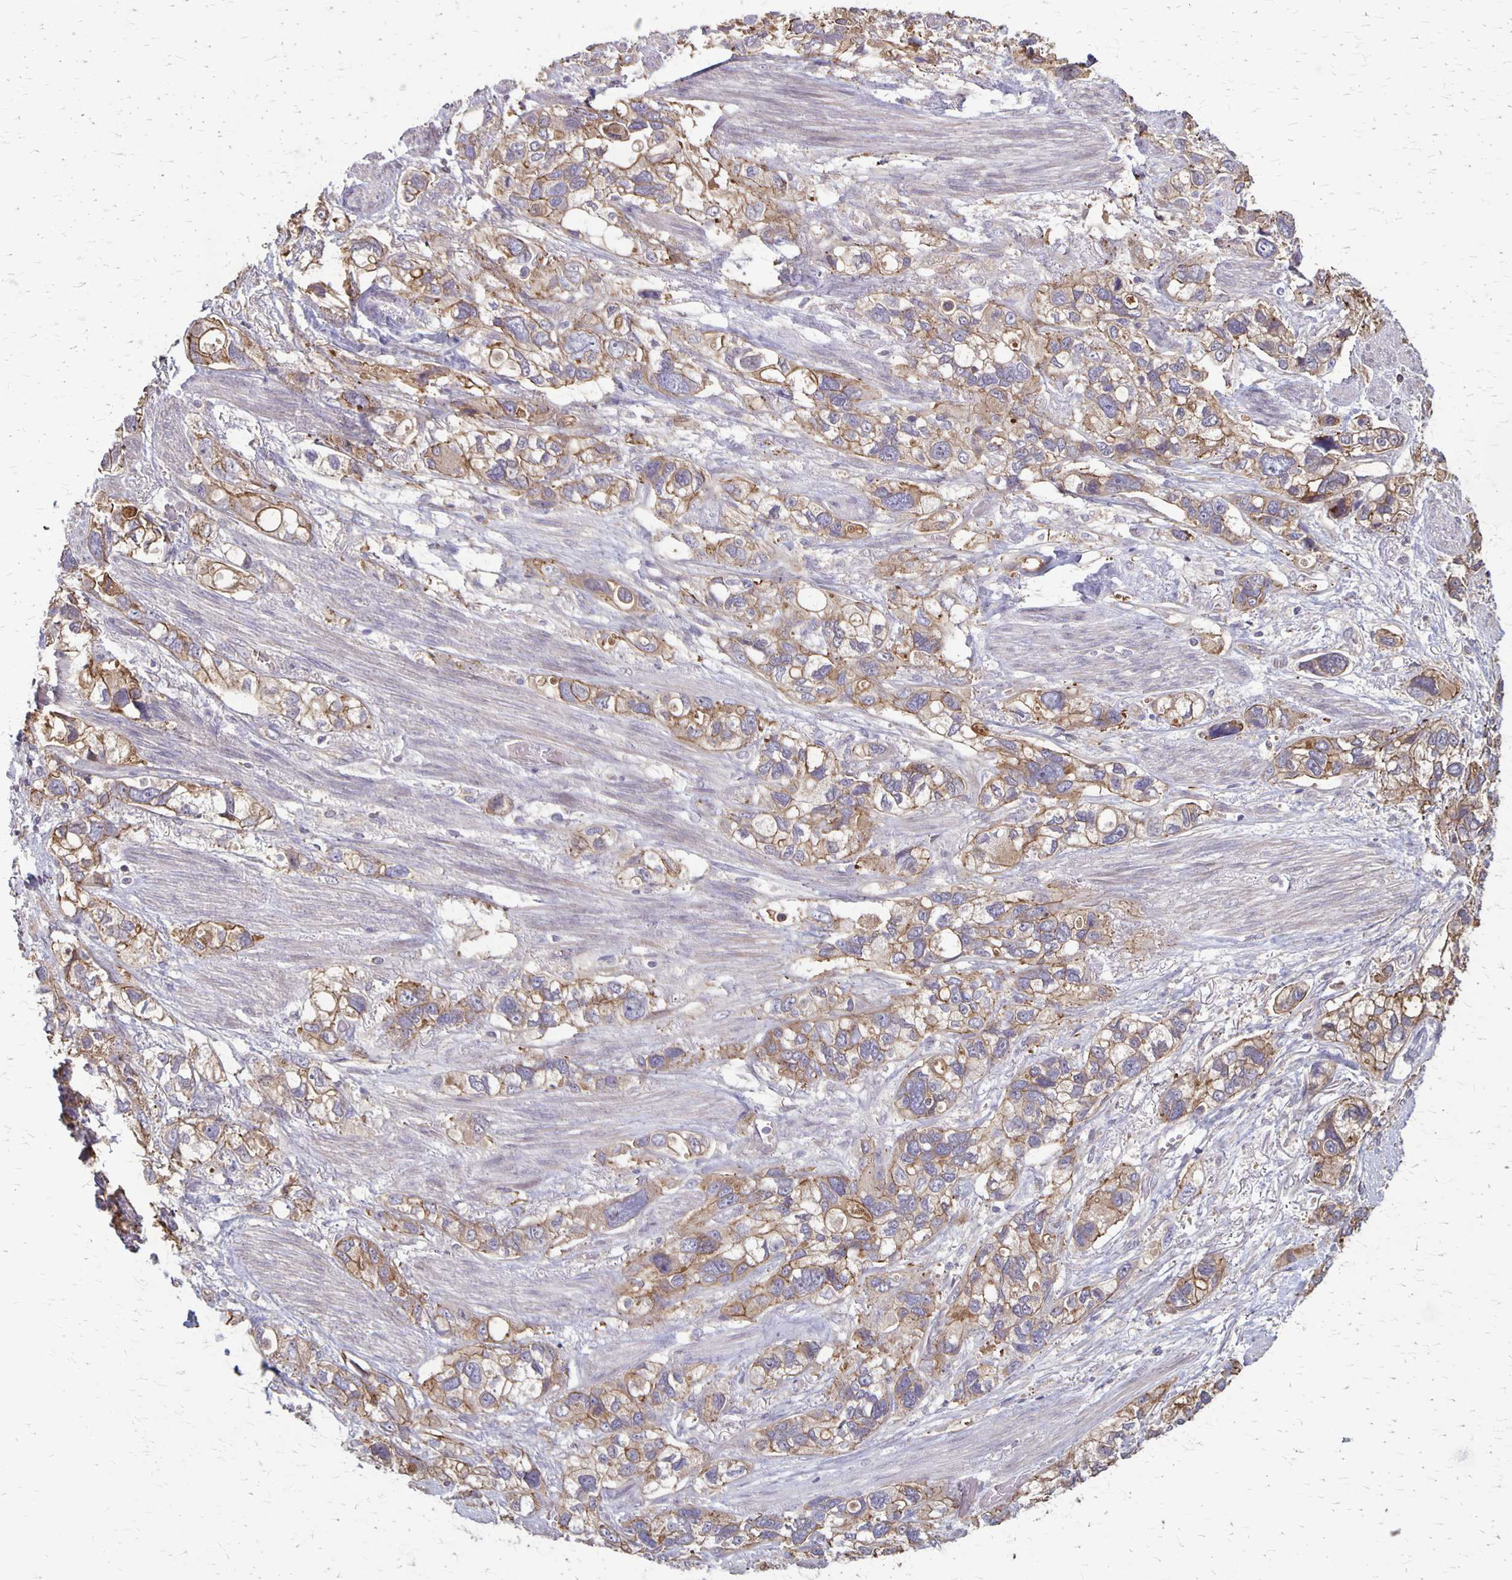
{"staining": {"intensity": "weak", "quantity": ">75%", "location": "cytoplasmic/membranous"}, "tissue": "stomach cancer", "cell_type": "Tumor cells", "image_type": "cancer", "snomed": [{"axis": "morphology", "description": "Adenocarcinoma, NOS"}, {"axis": "topography", "description": "Stomach, upper"}], "caption": "Adenocarcinoma (stomach) tissue shows weak cytoplasmic/membranous staining in about >75% of tumor cells, visualized by immunohistochemistry. Using DAB (brown) and hematoxylin (blue) stains, captured at high magnification using brightfield microscopy.", "gene": "PROM2", "patient": {"sex": "female", "age": 81}}